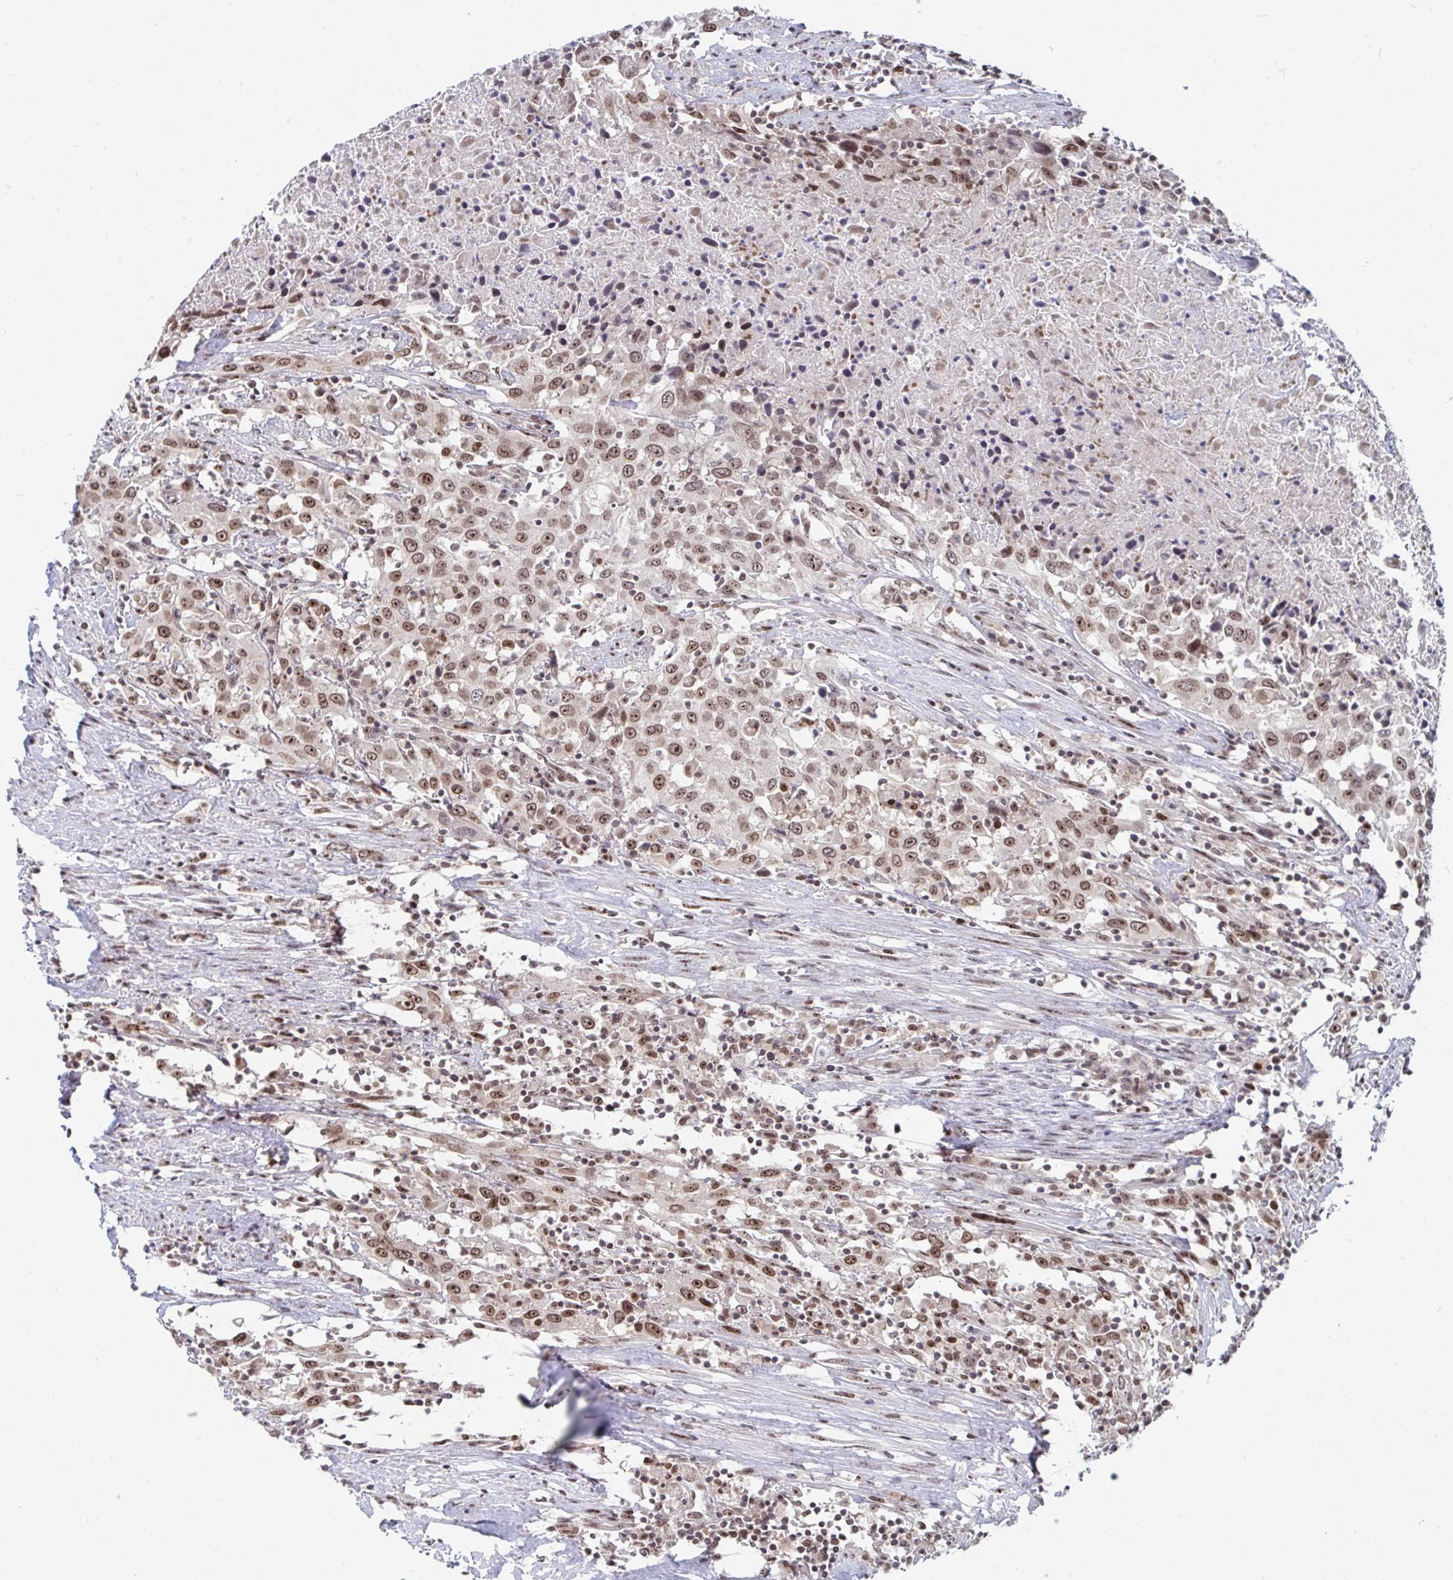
{"staining": {"intensity": "moderate", "quantity": ">75%", "location": "nuclear"}, "tissue": "urothelial cancer", "cell_type": "Tumor cells", "image_type": "cancer", "snomed": [{"axis": "morphology", "description": "Urothelial carcinoma, High grade"}, {"axis": "topography", "description": "Urinary bladder"}], "caption": "Urothelial cancer stained with a protein marker displays moderate staining in tumor cells.", "gene": "TRIP12", "patient": {"sex": "male", "age": 61}}